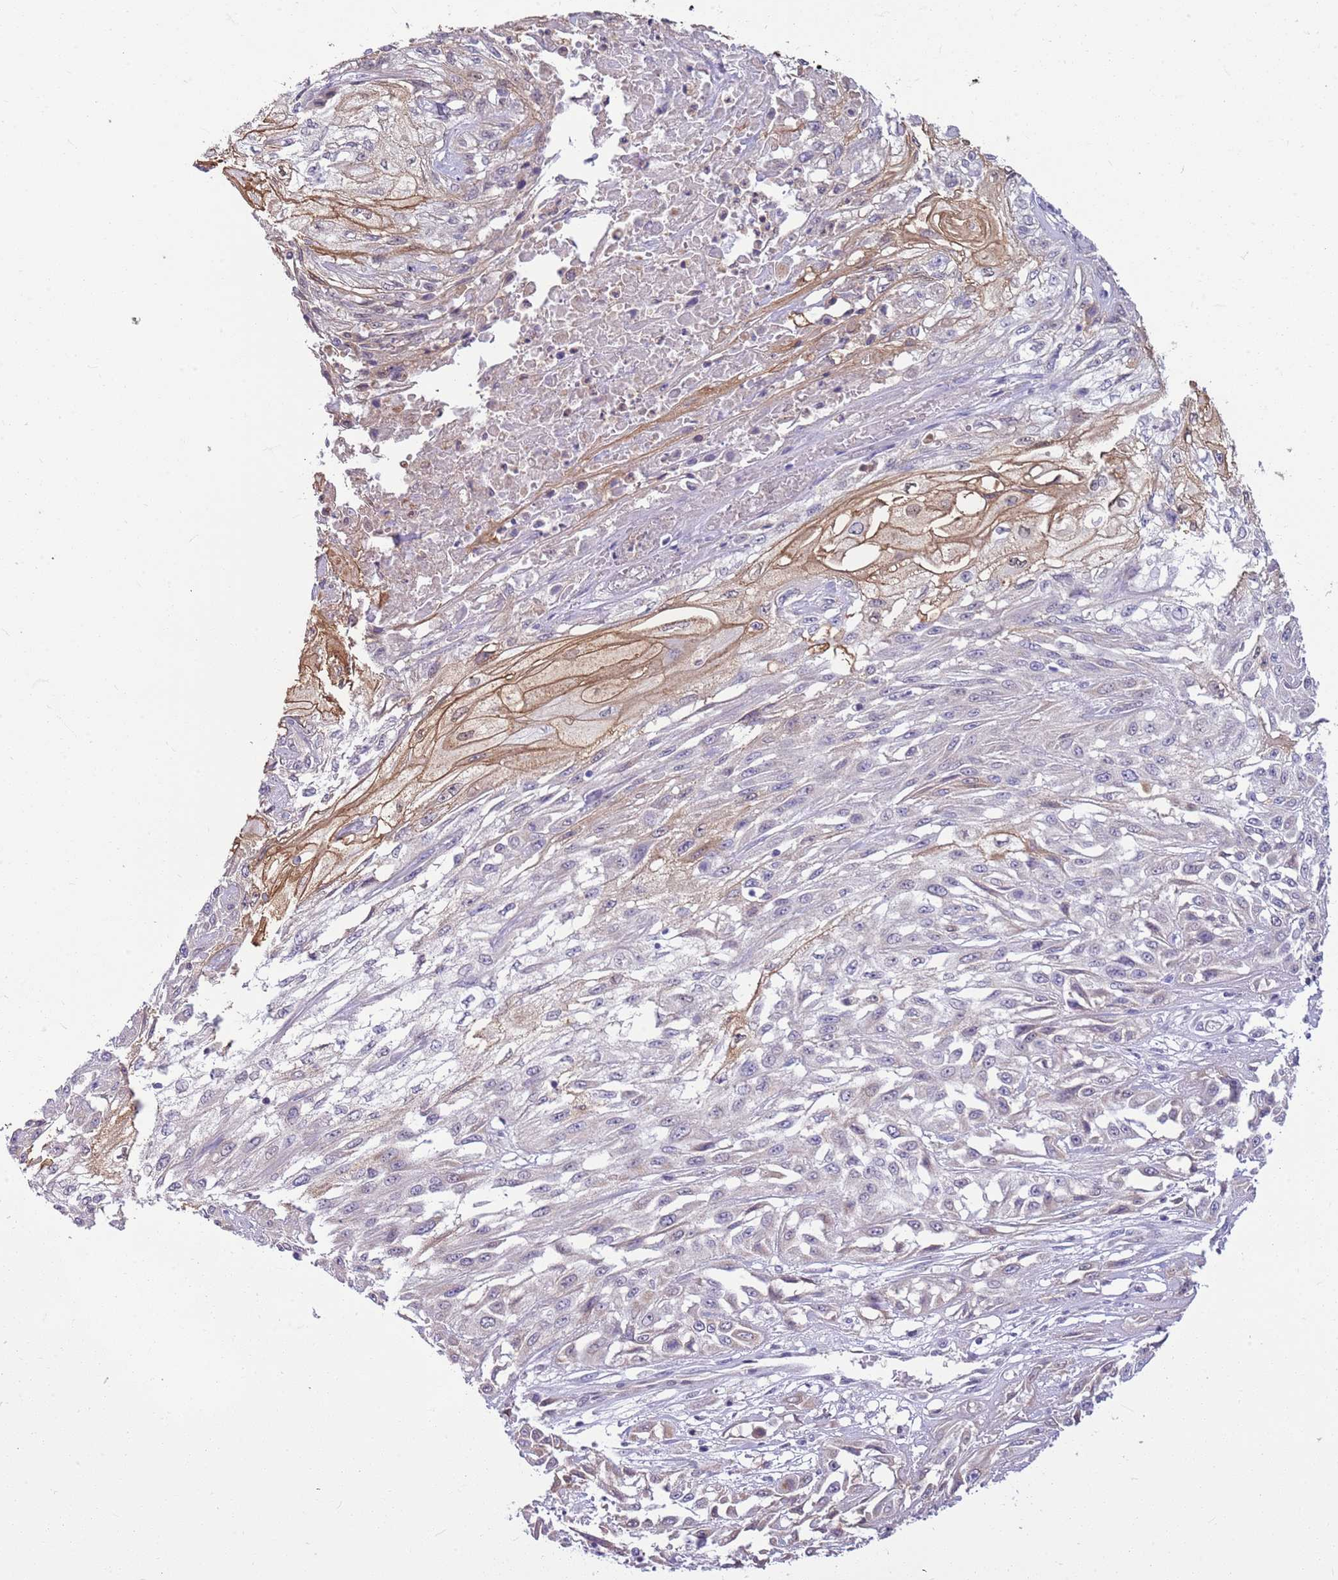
{"staining": {"intensity": "negative", "quantity": "none", "location": "none"}, "tissue": "skin cancer", "cell_type": "Tumor cells", "image_type": "cancer", "snomed": [{"axis": "morphology", "description": "Squamous cell carcinoma, NOS"}, {"axis": "morphology", "description": "Squamous cell carcinoma, metastatic, NOS"}, {"axis": "topography", "description": "Skin"}, {"axis": "topography", "description": "Lymph node"}], "caption": "Protein analysis of skin cancer displays no significant staining in tumor cells.", "gene": "DHX32", "patient": {"sex": "male", "age": 75}}